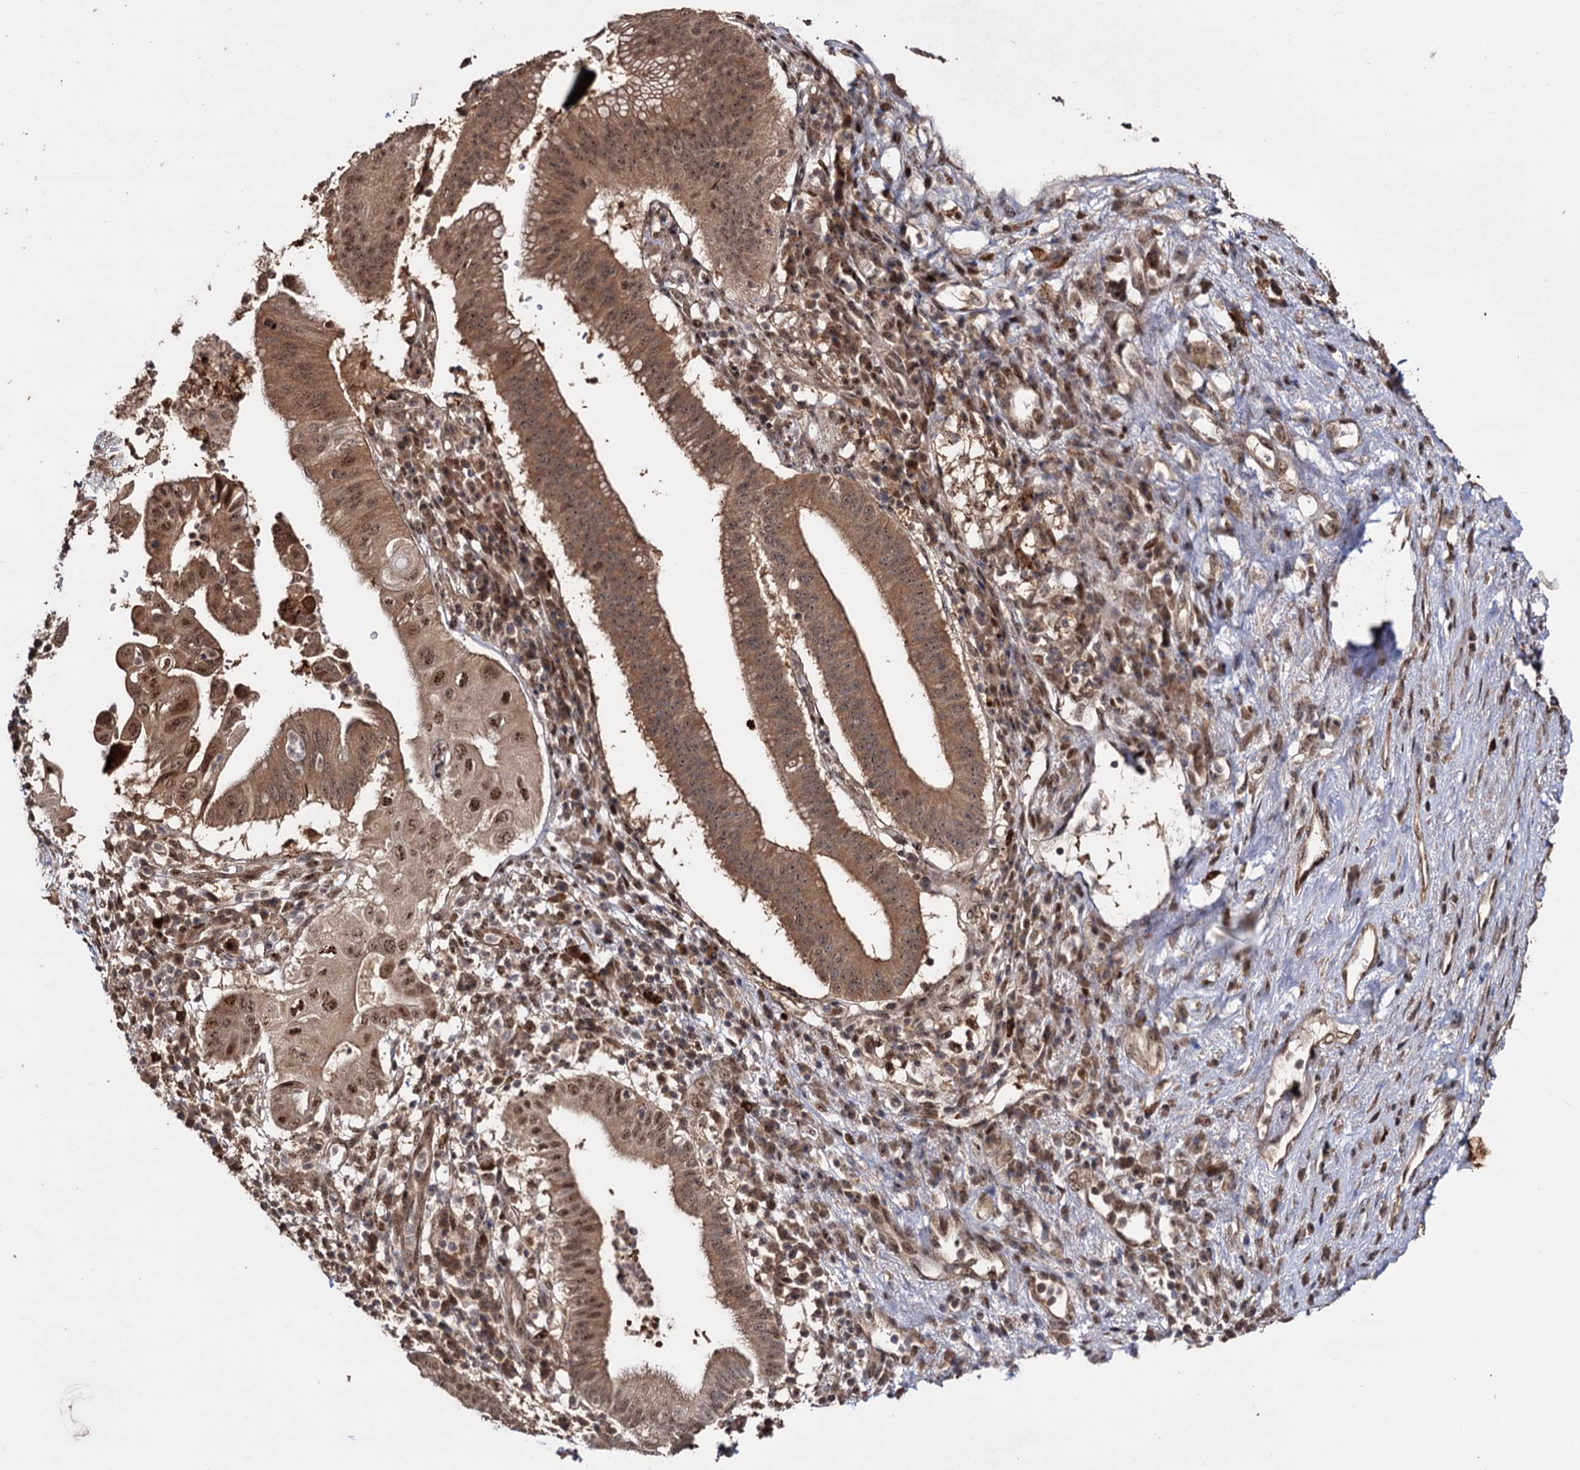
{"staining": {"intensity": "moderate", "quantity": ">75%", "location": "cytoplasmic/membranous,nuclear"}, "tissue": "pancreatic cancer", "cell_type": "Tumor cells", "image_type": "cancer", "snomed": [{"axis": "morphology", "description": "Adenocarcinoma, NOS"}, {"axis": "topography", "description": "Pancreas"}], "caption": "A brown stain shows moderate cytoplasmic/membranous and nuclear positivity of a protein in human pancreatic cancer tumor cells. (IHC, brightfield microscopy, high magnification).", "gene": "PIGB", "patient": {"sex": "male", "age": 68}}